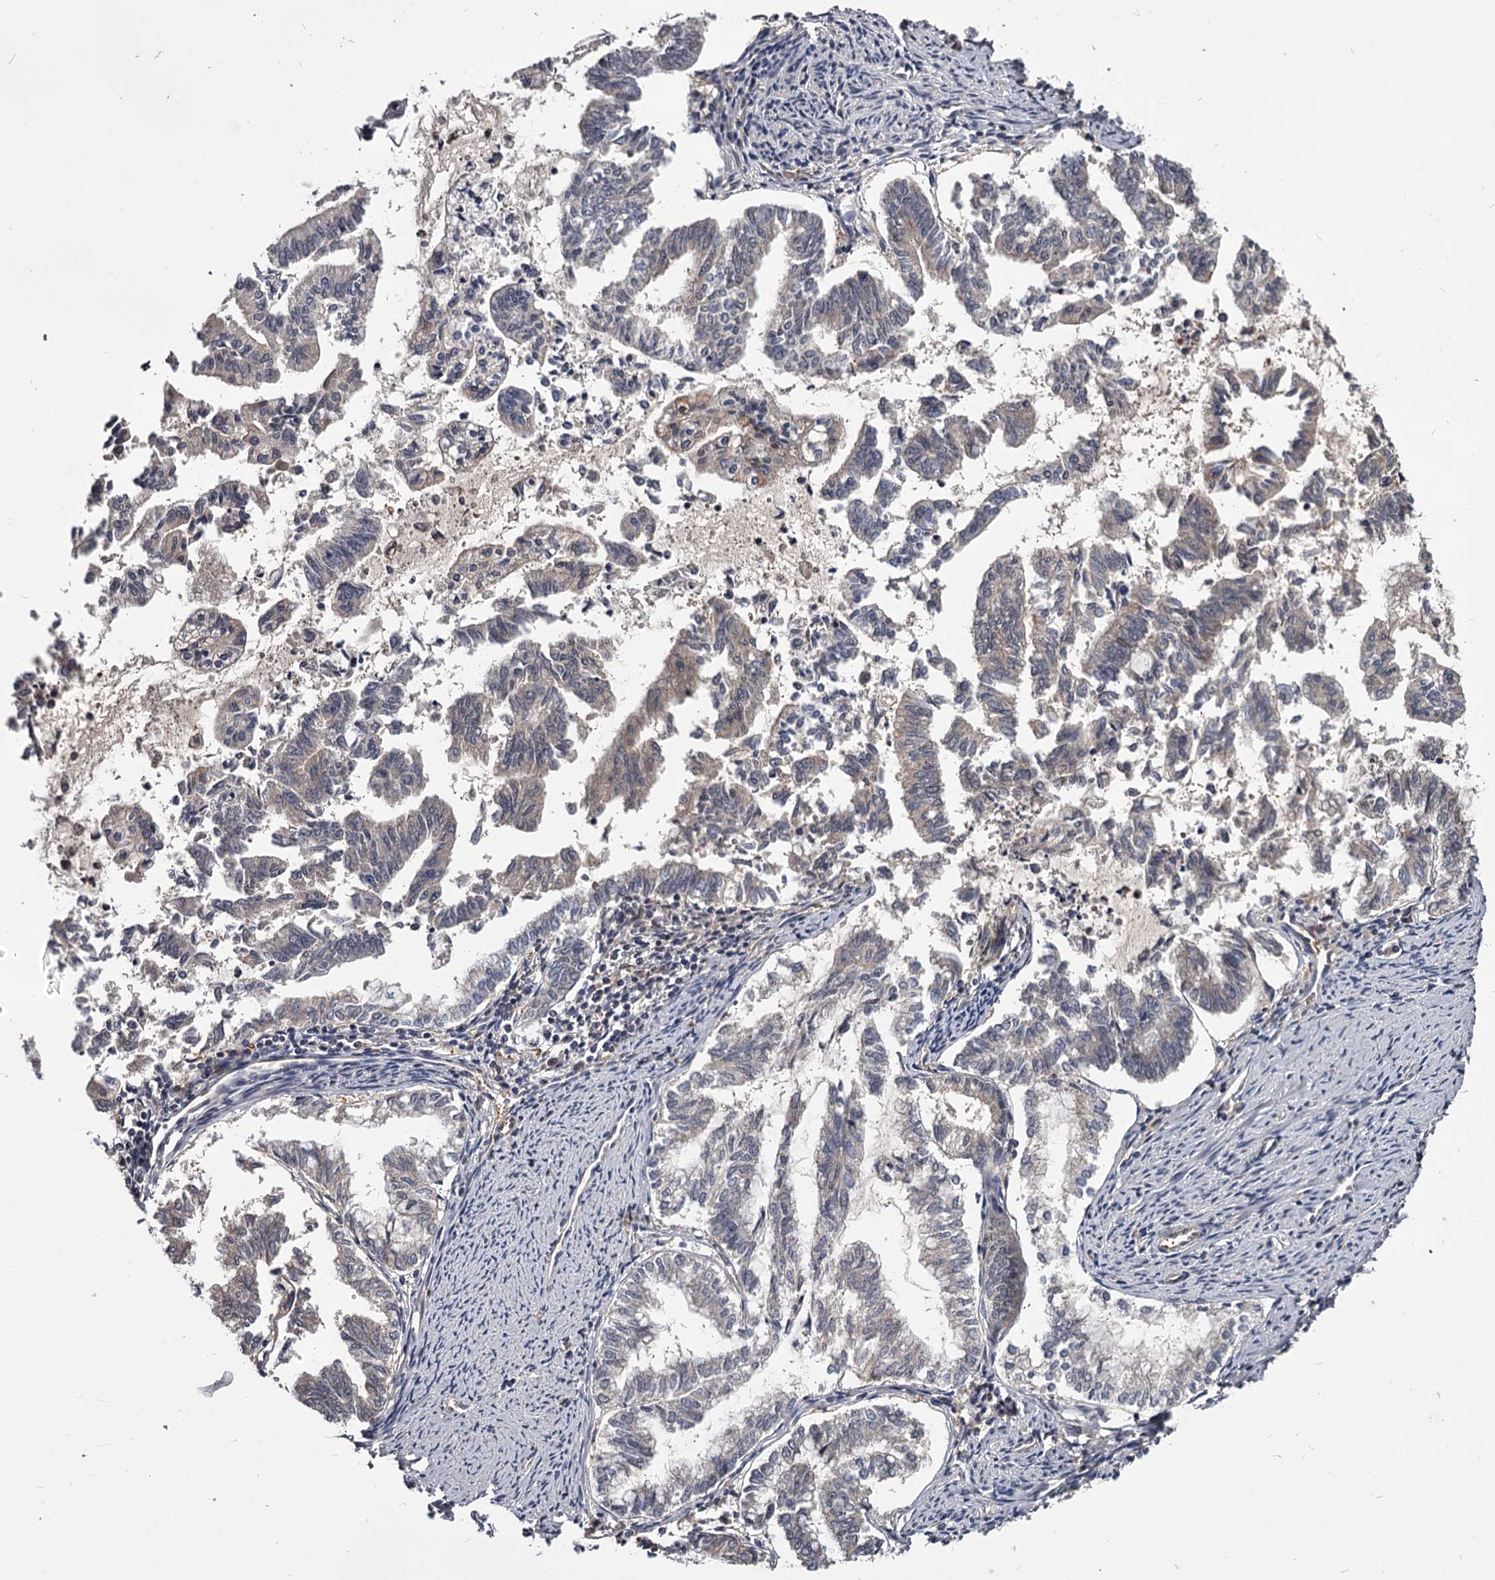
{"staining": {"intensity": "weak", "quantity": "<25%", "location": "cytoplasmic/membranous"}, "tissue": "endometrial cancer", "cell_type": "Tumor cells", "image_type": "cancer", "snomed": [{"axis": "morphology", "description": "Adenocarcinoma, NOS"}, {"axis": "topography", "description": "Endometrium"}], "caption": "The image shows no staining of tumor cells in endometrial cancer (adenocarcinoma).", "gene": "GSTO1", "patient": {"sex": "female", "age": 79}}